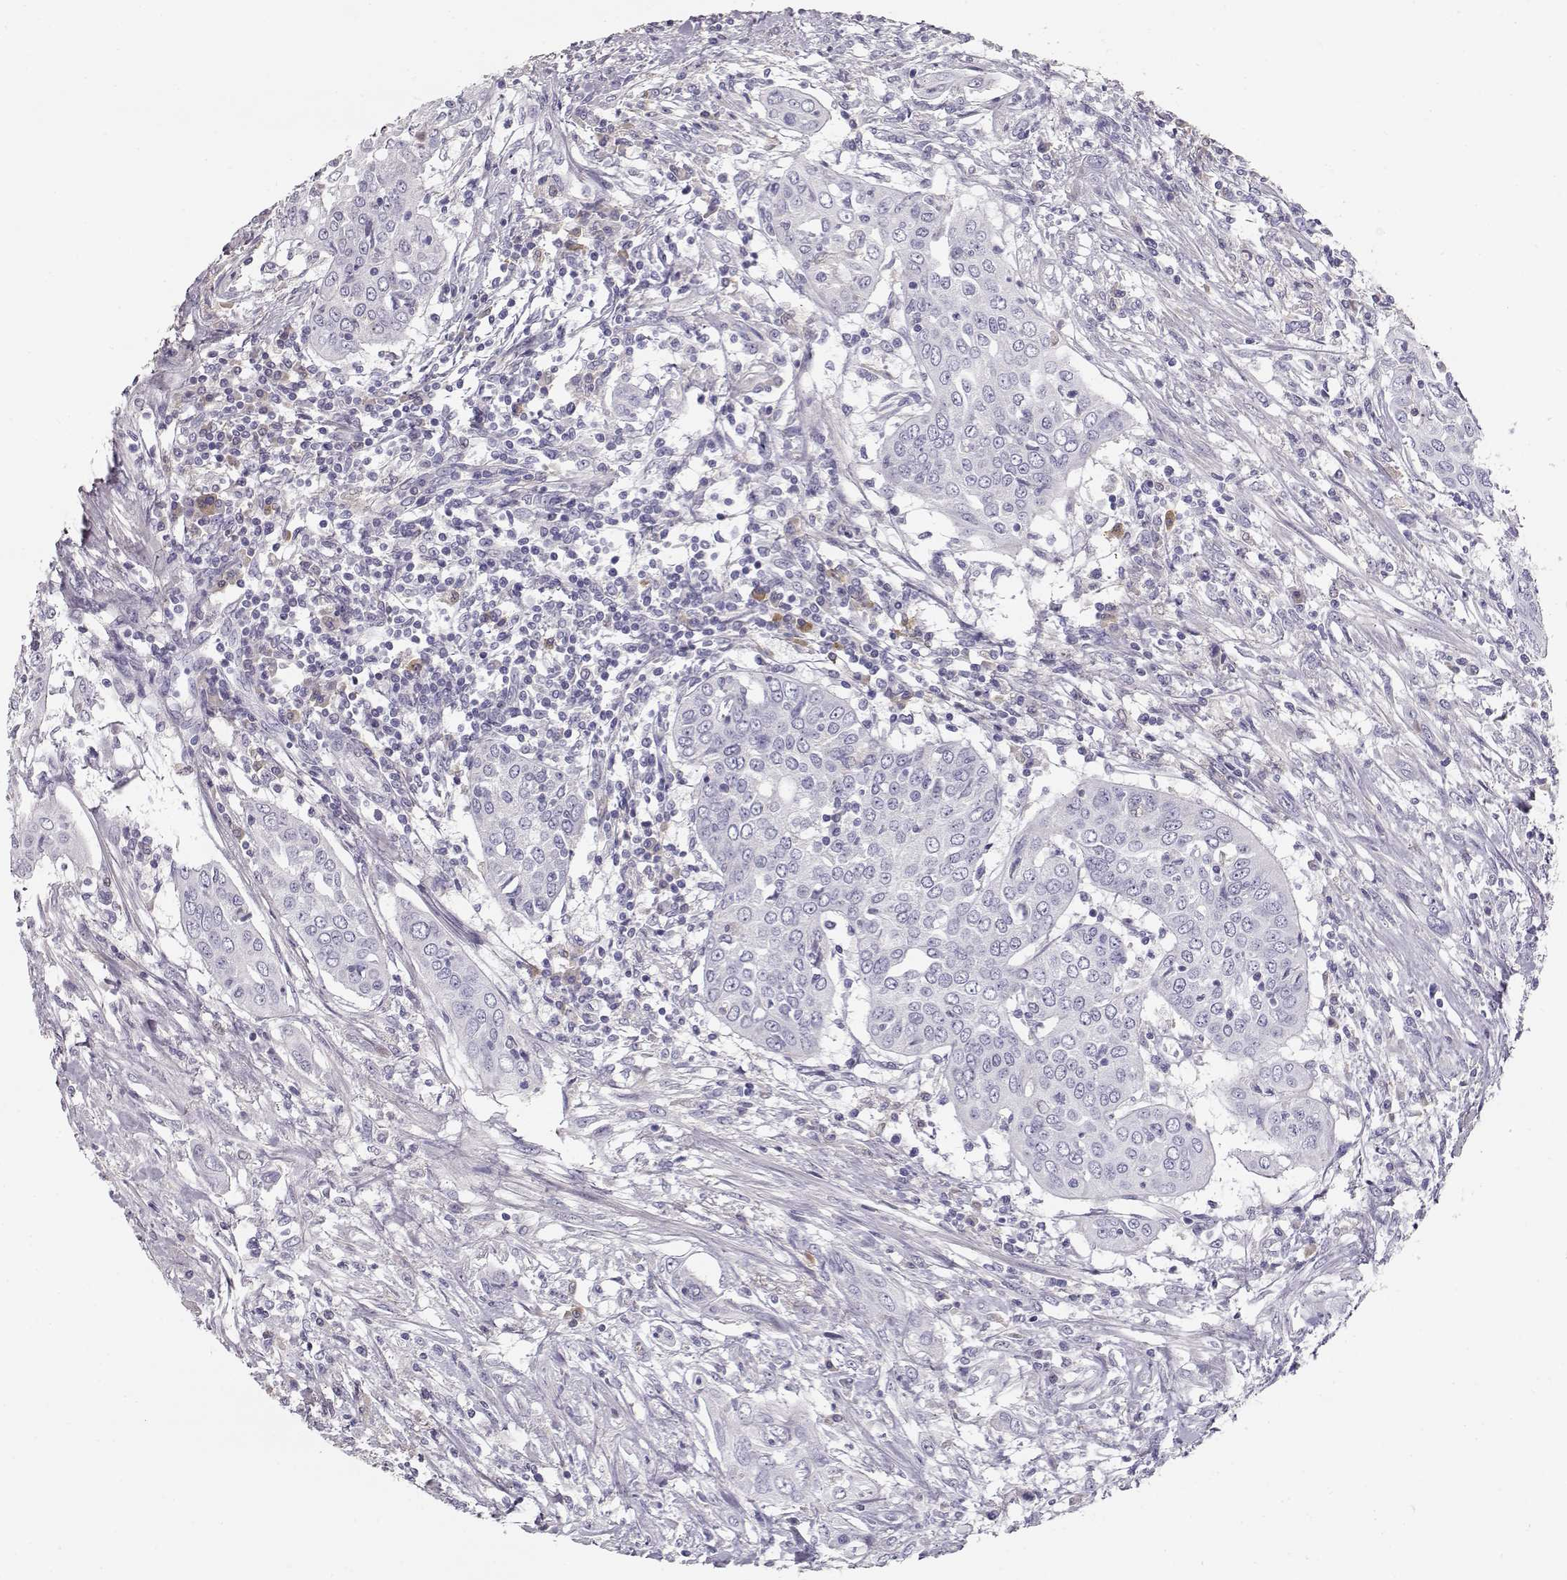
{"staining": {"intensity": "negative", "quantity": "none", "location": "none"}, "tissue": "urothelial cancer", "cell_type": "Tumor cells", "image_type": "cancer", "snomed": [{"axis": "morphology", "description": "Urothelial carcinoma, High grade"}, {"axis": "topography", "description": "Urinary bladder"}], "caption": "An IHC micrograph of urothelial carcinoma (high-grade) is shown. There is no staining in tumor cells of urothelial carcinoma (high-grade).", "gene": "SLCO6A1", "patient": {"sex": "male", "age": 82}}